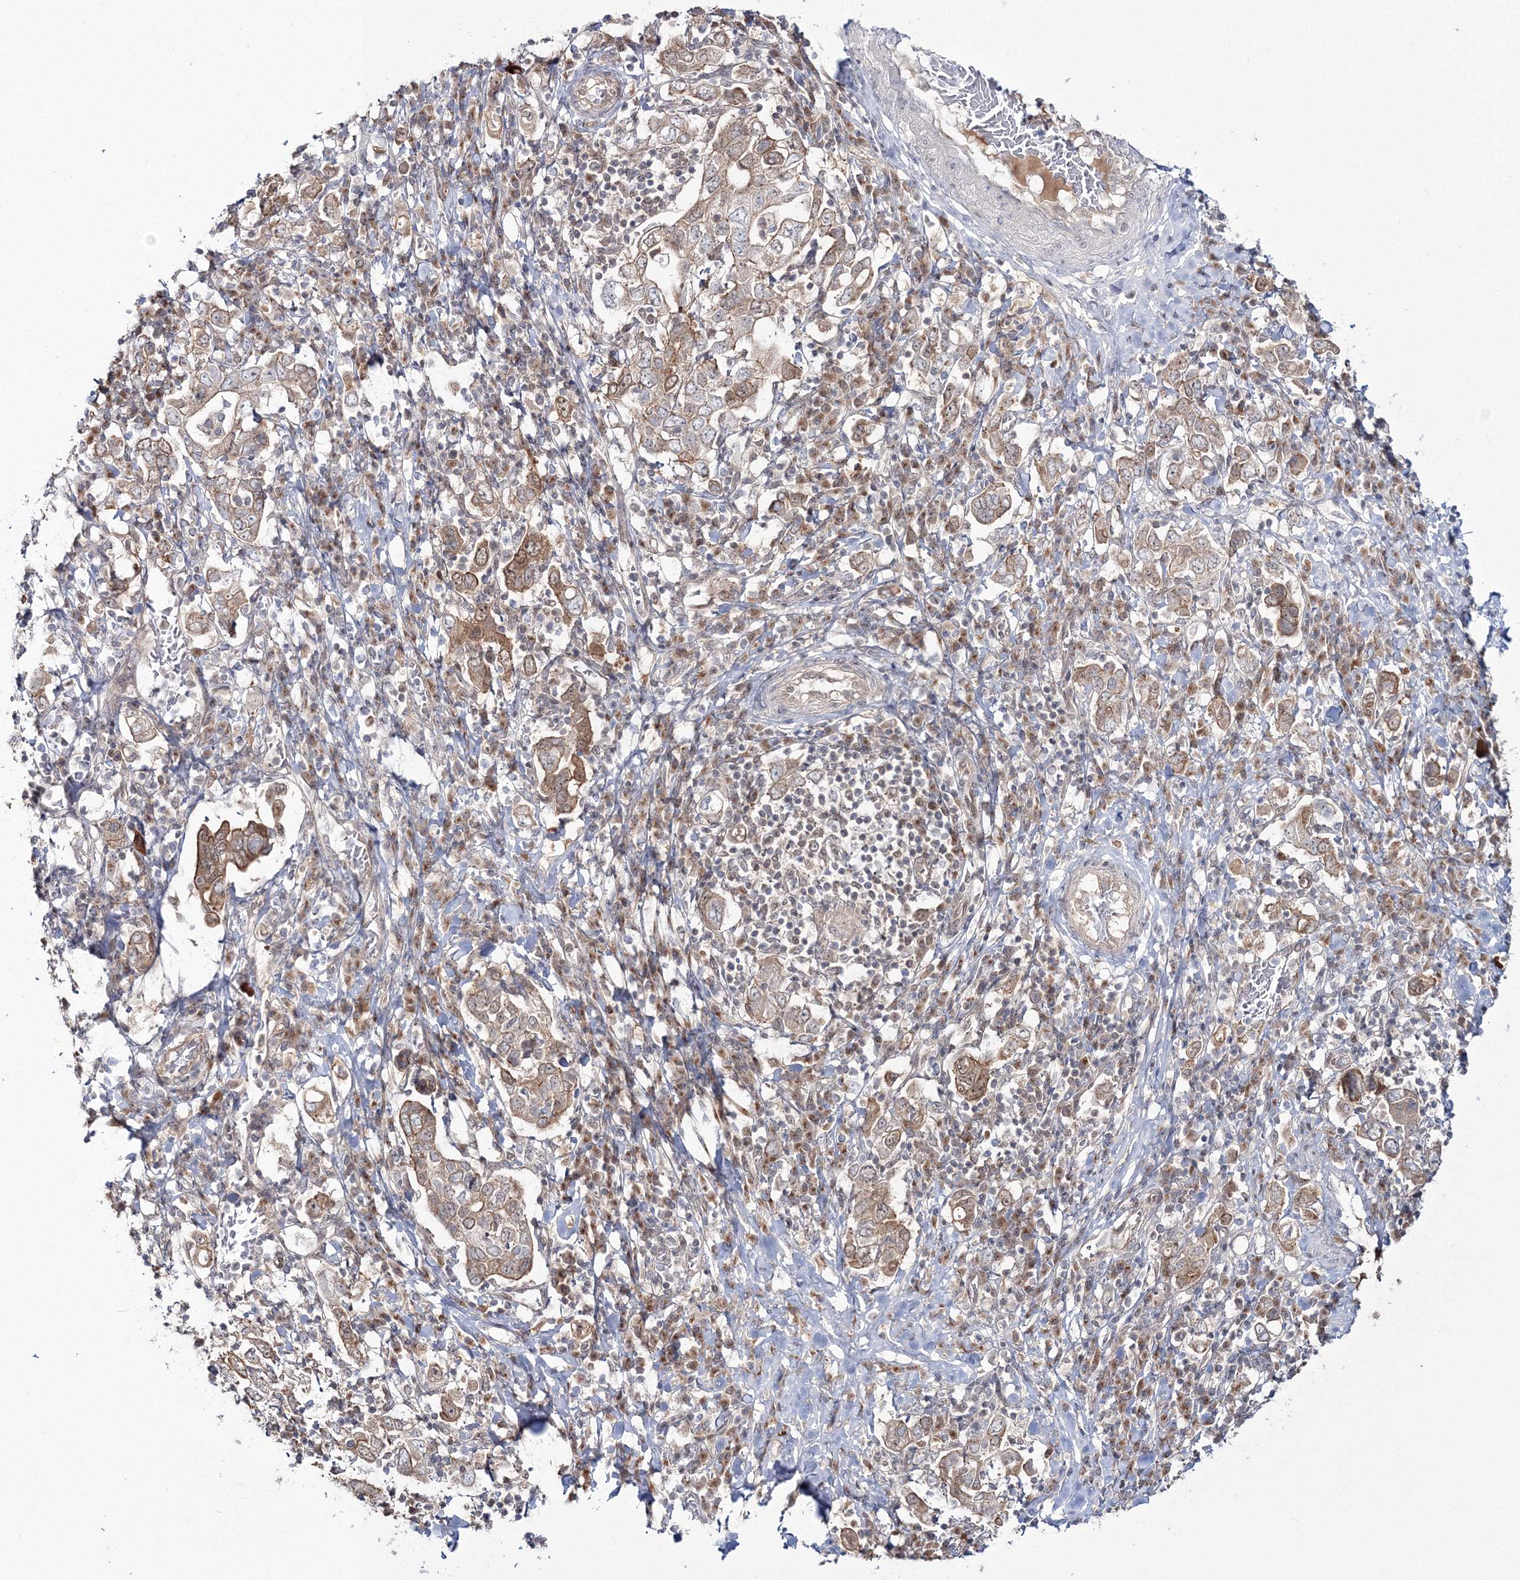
{"staining": {"intensity": "moderate", "quantity": ">75%", "location": "cytoplasmic/membranous"}, "tissue": "stomach cancer", "cell_type": "Tumor cells", "image_type": "cancer", "snomed": [{"axis": "morphology", "description": "Adenocarcinoma, NOS"}, {"axis": "topography", "description": "Stomach, upper"}], "caption": "Immunohistochemistry (IHC) photomicrograph of human adenocarcinoma (stomach) stained for a protein (brown), which demonstrates medium levels of moderate cytoplasmic/membranous expression in approximately >75% of tumor cells.", "gene": "ZFAND6", "patient": {"sex": "male", "age": 62}}